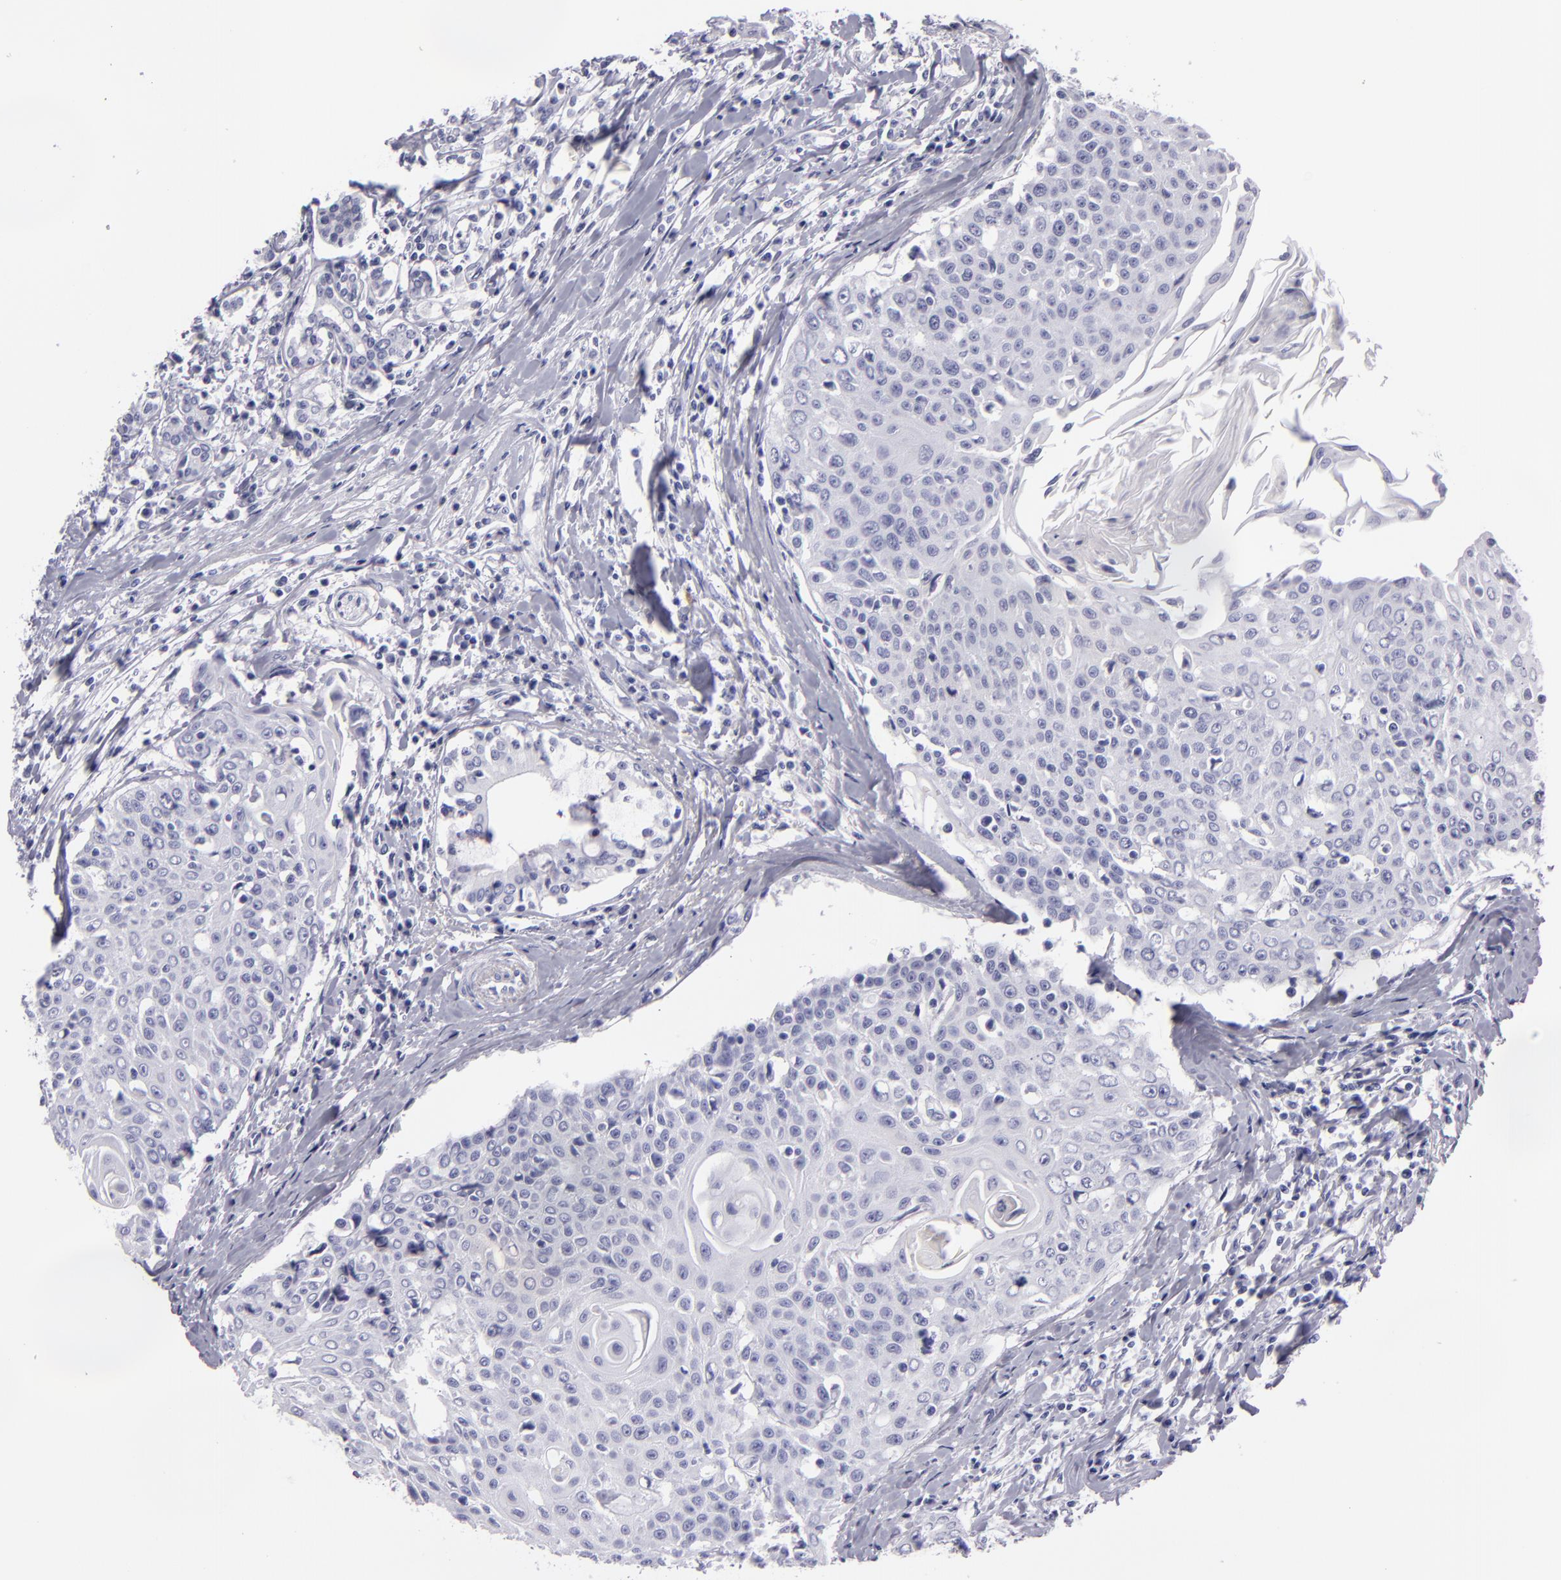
{"staining": {"intensity": "negative", "quantity": "none", "location": "none"}, "tissue": "head and neck cancer", "cell_type": "Tumor cells", "image_type": "cancer", "snomed": [{"axis": "morphology", "description": "Squamous cell carcinoma, NOS"}, {"axis": "morphology", "description": "Squamous cell carcinoma, metastatic, NOS"}, {"axis": "topography", "description": "Lymph node"}, {"axis": "topography", "description": "Salivary gland"}, {"axis": "topography", "description": "Head-Neck"}], "caption": "Immunohistochemical staining of head and neck cancer exhibits no significant expression in tumor cells.", "gene": "CR2", "patient": {"sex": "female", "age": 74}}